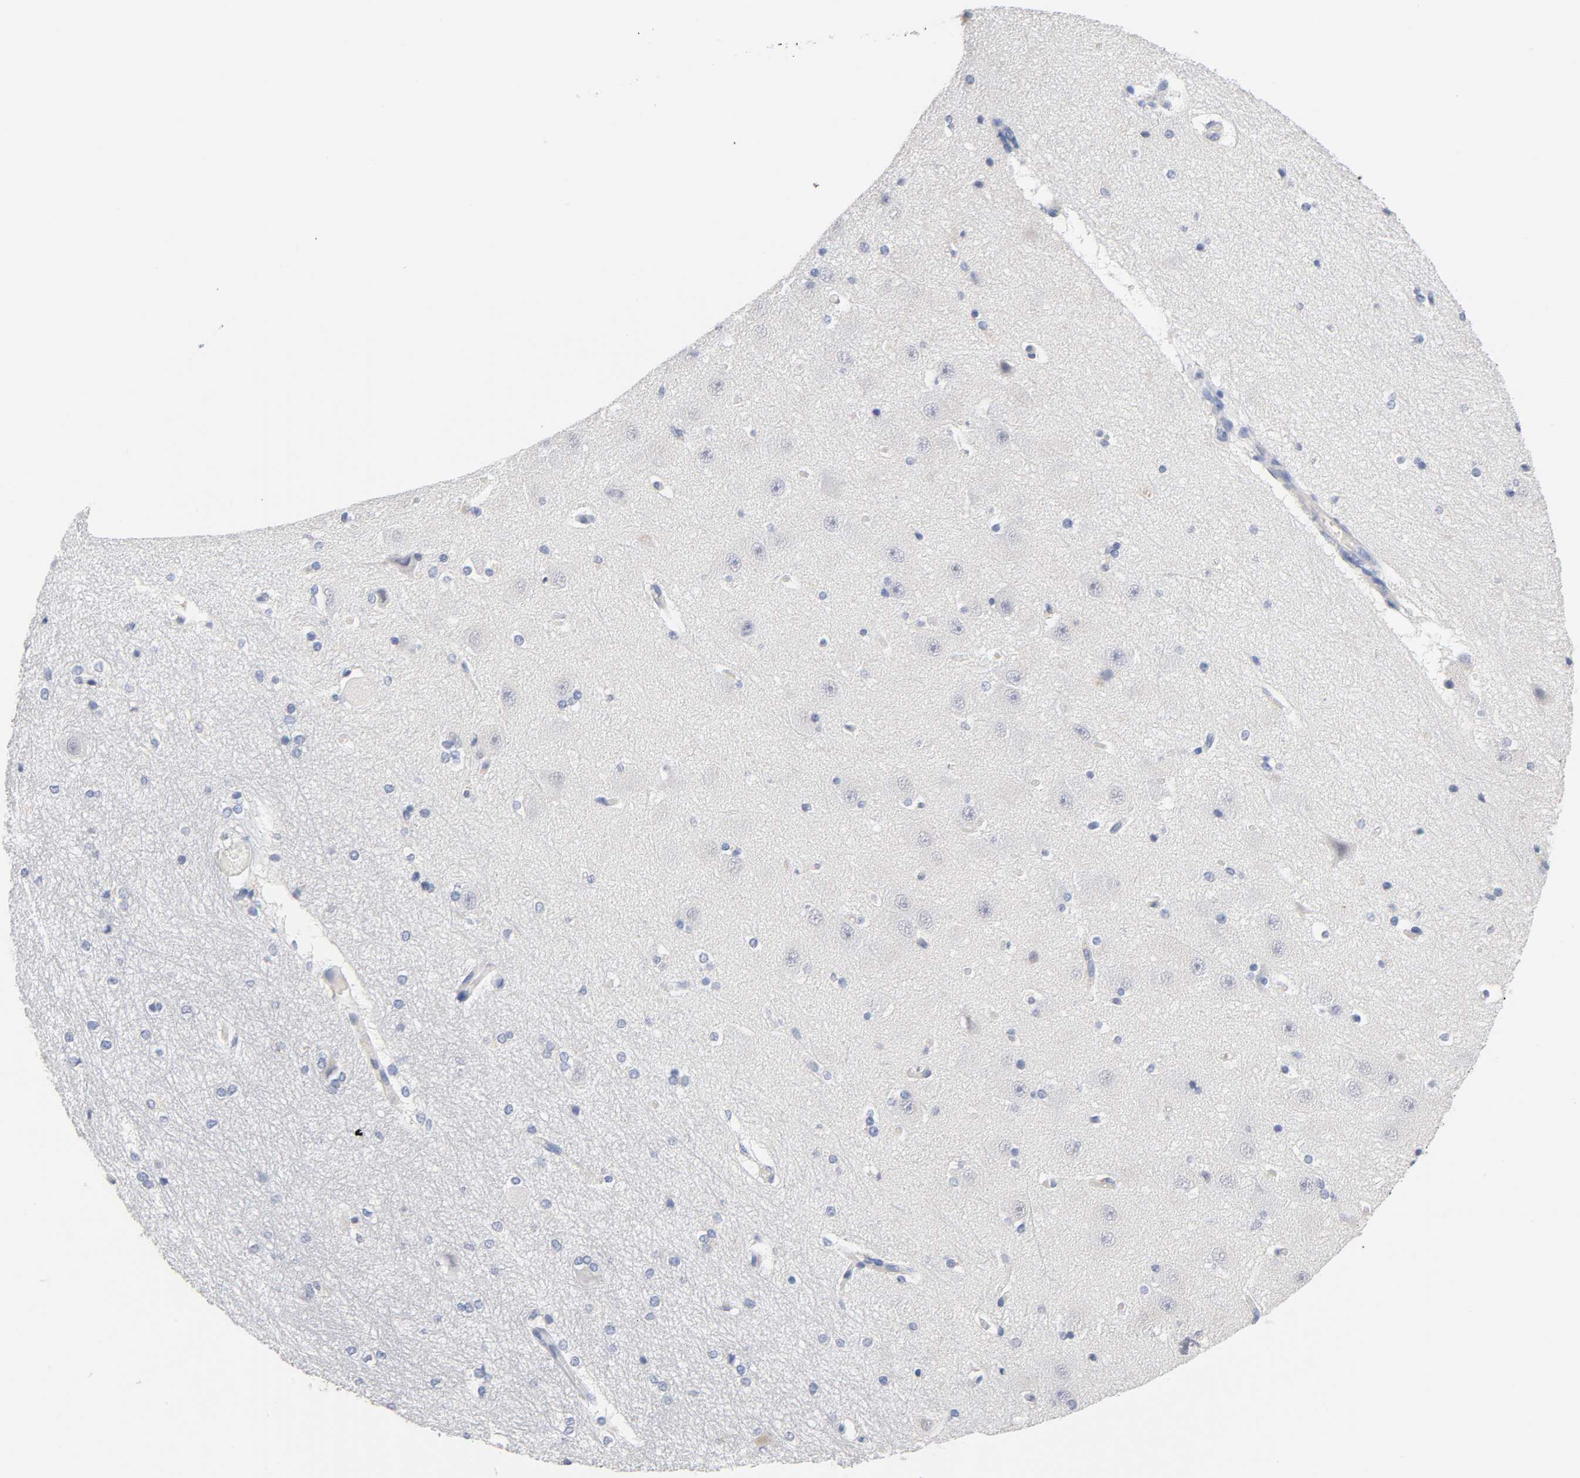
{"staining": {"intensity": "negative", "quantity": "none", "location": "none"}, "tissue": "hippocampus", "cell_type": "Glial cells", "image_type": "normal", "snomed": [{"axis": "morphology", "description": "Normal tissue, NOS"}, {"axis": "topography", "description": "Hippocampus"}], "caption": "This is a micrograph of immunohistochemistry staining of unremarkable hippocampus, which shows no positivity in glial cells. The staining was performed using DAB (3,3'-diaminobenzidine) to visualize the protein expression in brown, while the nuclei were stained in blue with hematoxylin (Magnification: 20x).", "gene": "MALT1", "patient": {"sex": "female", "age": 19}}